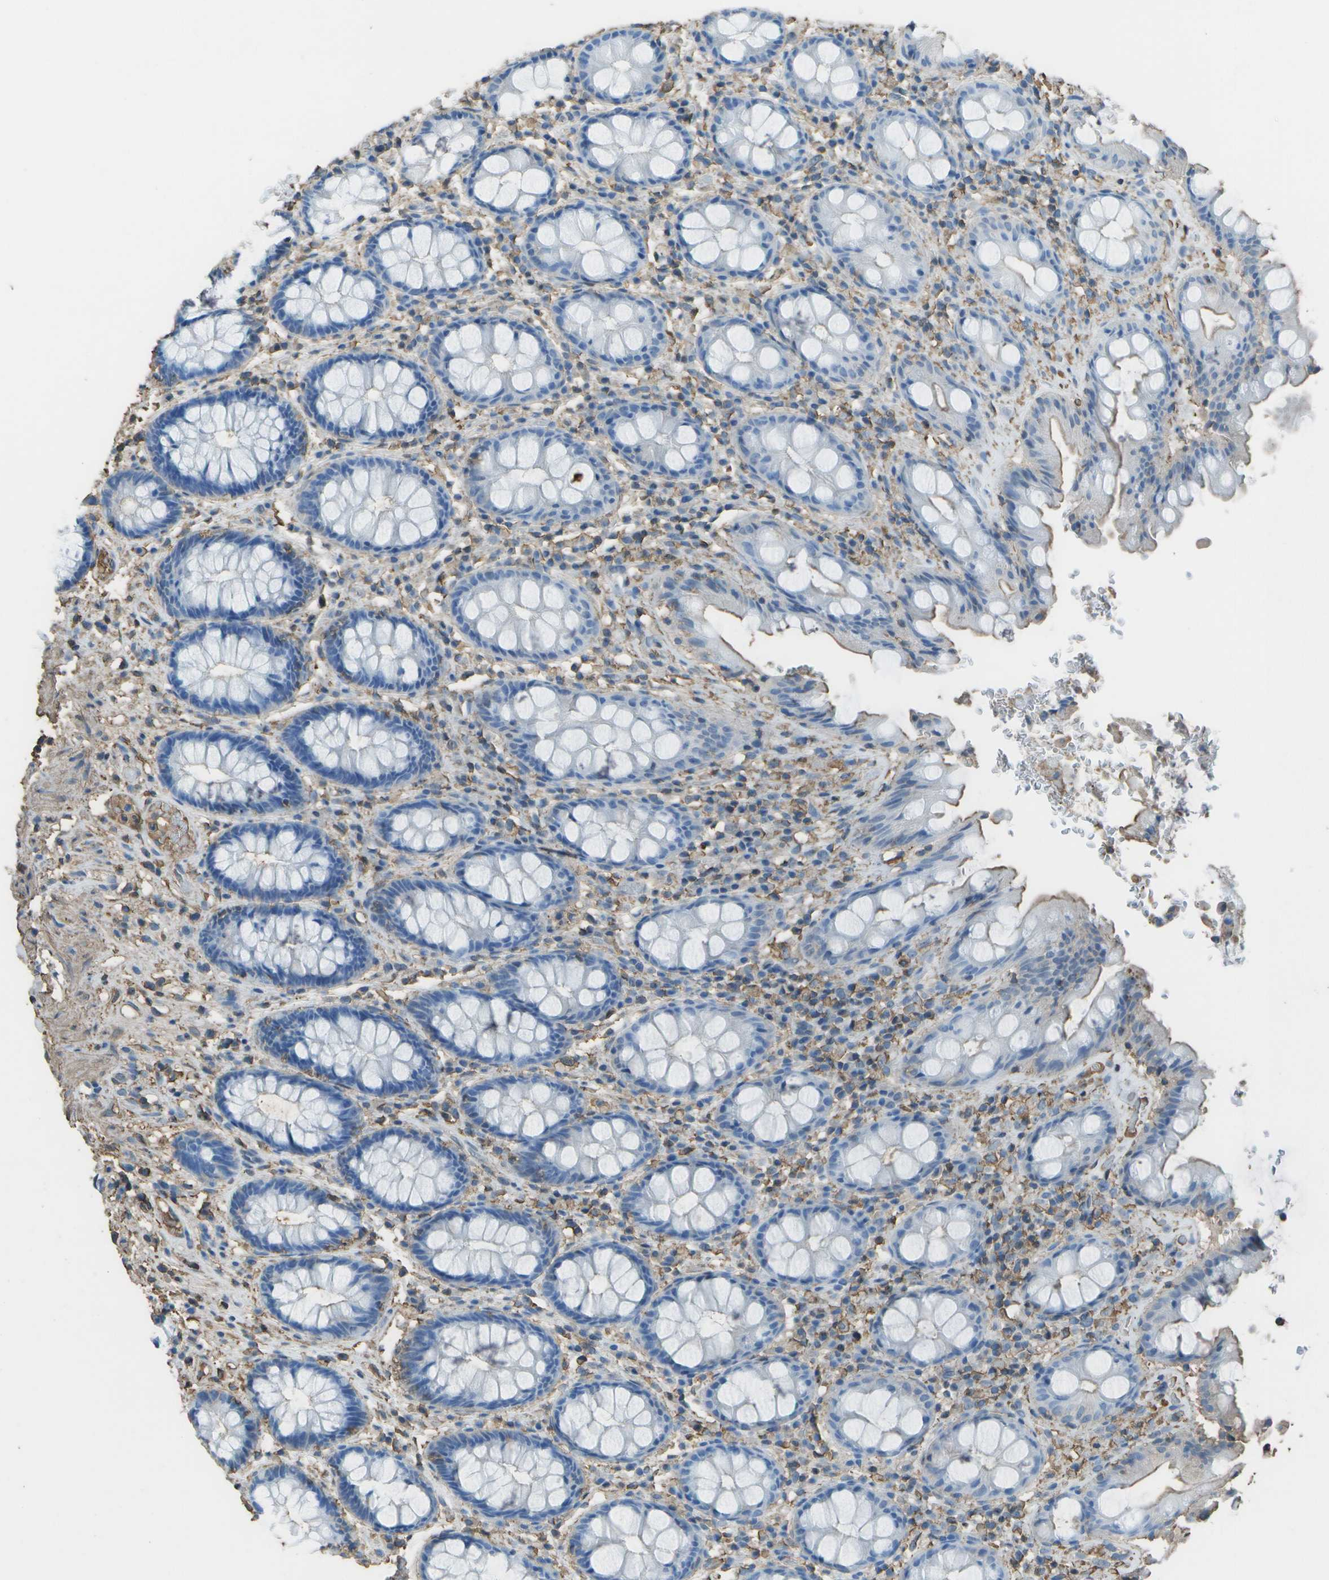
{"staining": {"intensity": "weak", "quantity": "<25%", "location": "cytoplasmic/membranous"}, "tissue": "rectum", "cell_type": "Glandular cells", "image_type": "normal", "snomed": [{"axis": "morphology", "description": "Normal tissue, NOS"}, {"axis": "topography", "description": "Rectum"}], "caption": "High power microscopy photomicrograph of an IHC image of benign rectum, revealing no significant expression in glandular cells.", "gene": "CYP4F11", "patient": {"sex": "male", "age": 64}}